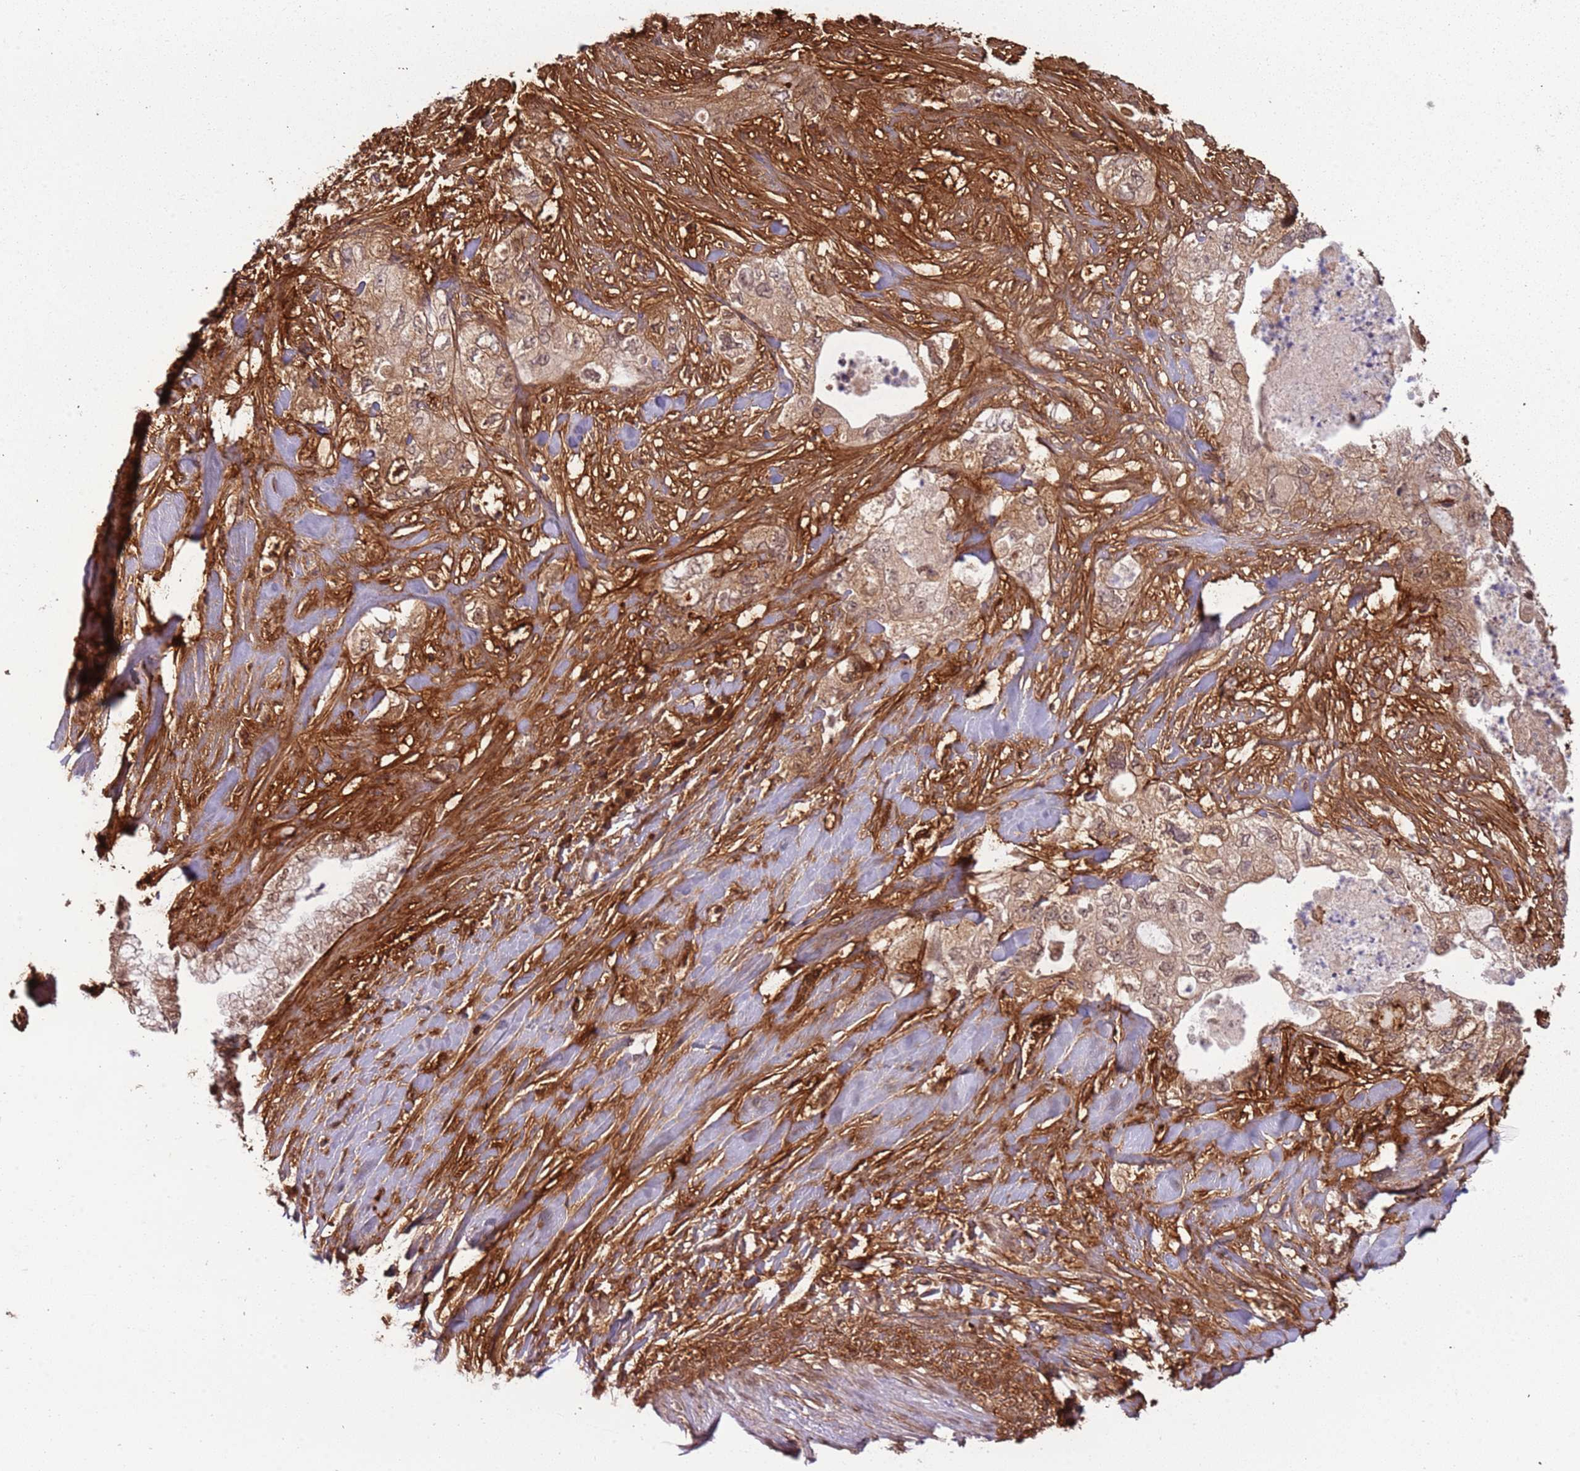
{"staining": {"intensity": "moderate", "quantity": "25%-75%", "location": "nuclear"}, "tissue": "pancreatic cancer", "cell_type": "Tumor cells", "image_type": "cancer", "snomed": [{"axis": "morphology", "description": "Adenocarcinoma, NOS"}, {"axis": "topography", "description": "Pancreas"}], "caption": "Adenocarcinoma (pancreatic) tissue reveals moderate nuclear positivity in approximately 25%-75% of tumor cells", "gene": "POLR3H", "patient": {"sex": "female", "age": 73}}